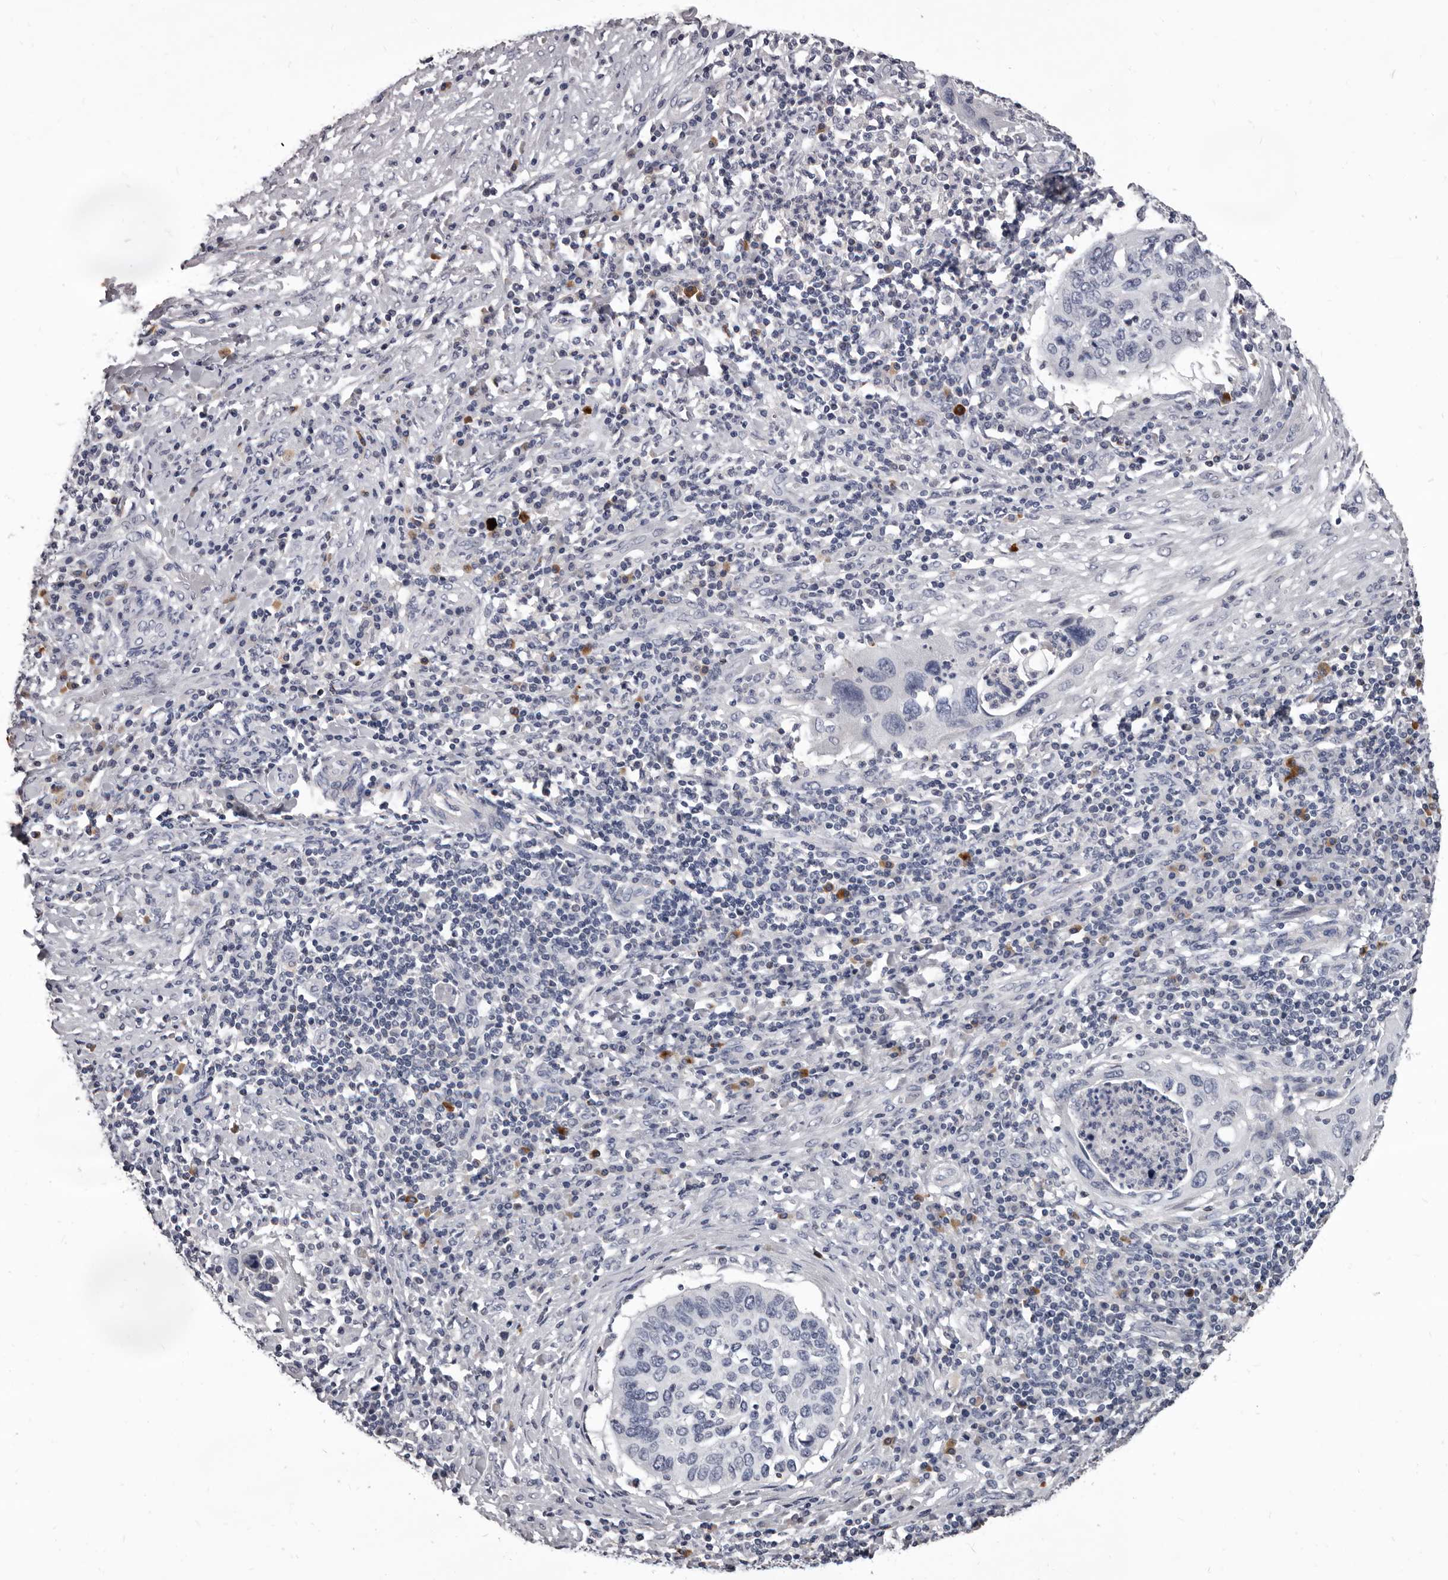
{"staining": {"intensity": "negative", "quantity": "none", "location": "none"}, "tissue": "cervical cancer", "cell_type": "Tumor cells", "image_type": "cancer", "snomed": [{"axis": "morphology", "description": "Squamous cell carcinoma, NOS"}, {"axis": "topography", "description": "Cervix"}], "caption": "Protein analysis of cervical cancer reveals no significant staining in tumor cells. The staining was performed using DAB (3,3'-diaminobenzidine) to visualize the protein expression in brown, while the nuclei were stained in blue with hematoxylin (Magnification: 20x).", "gene": "GZMH", "patient": {"sex": "female", "age": 38}}